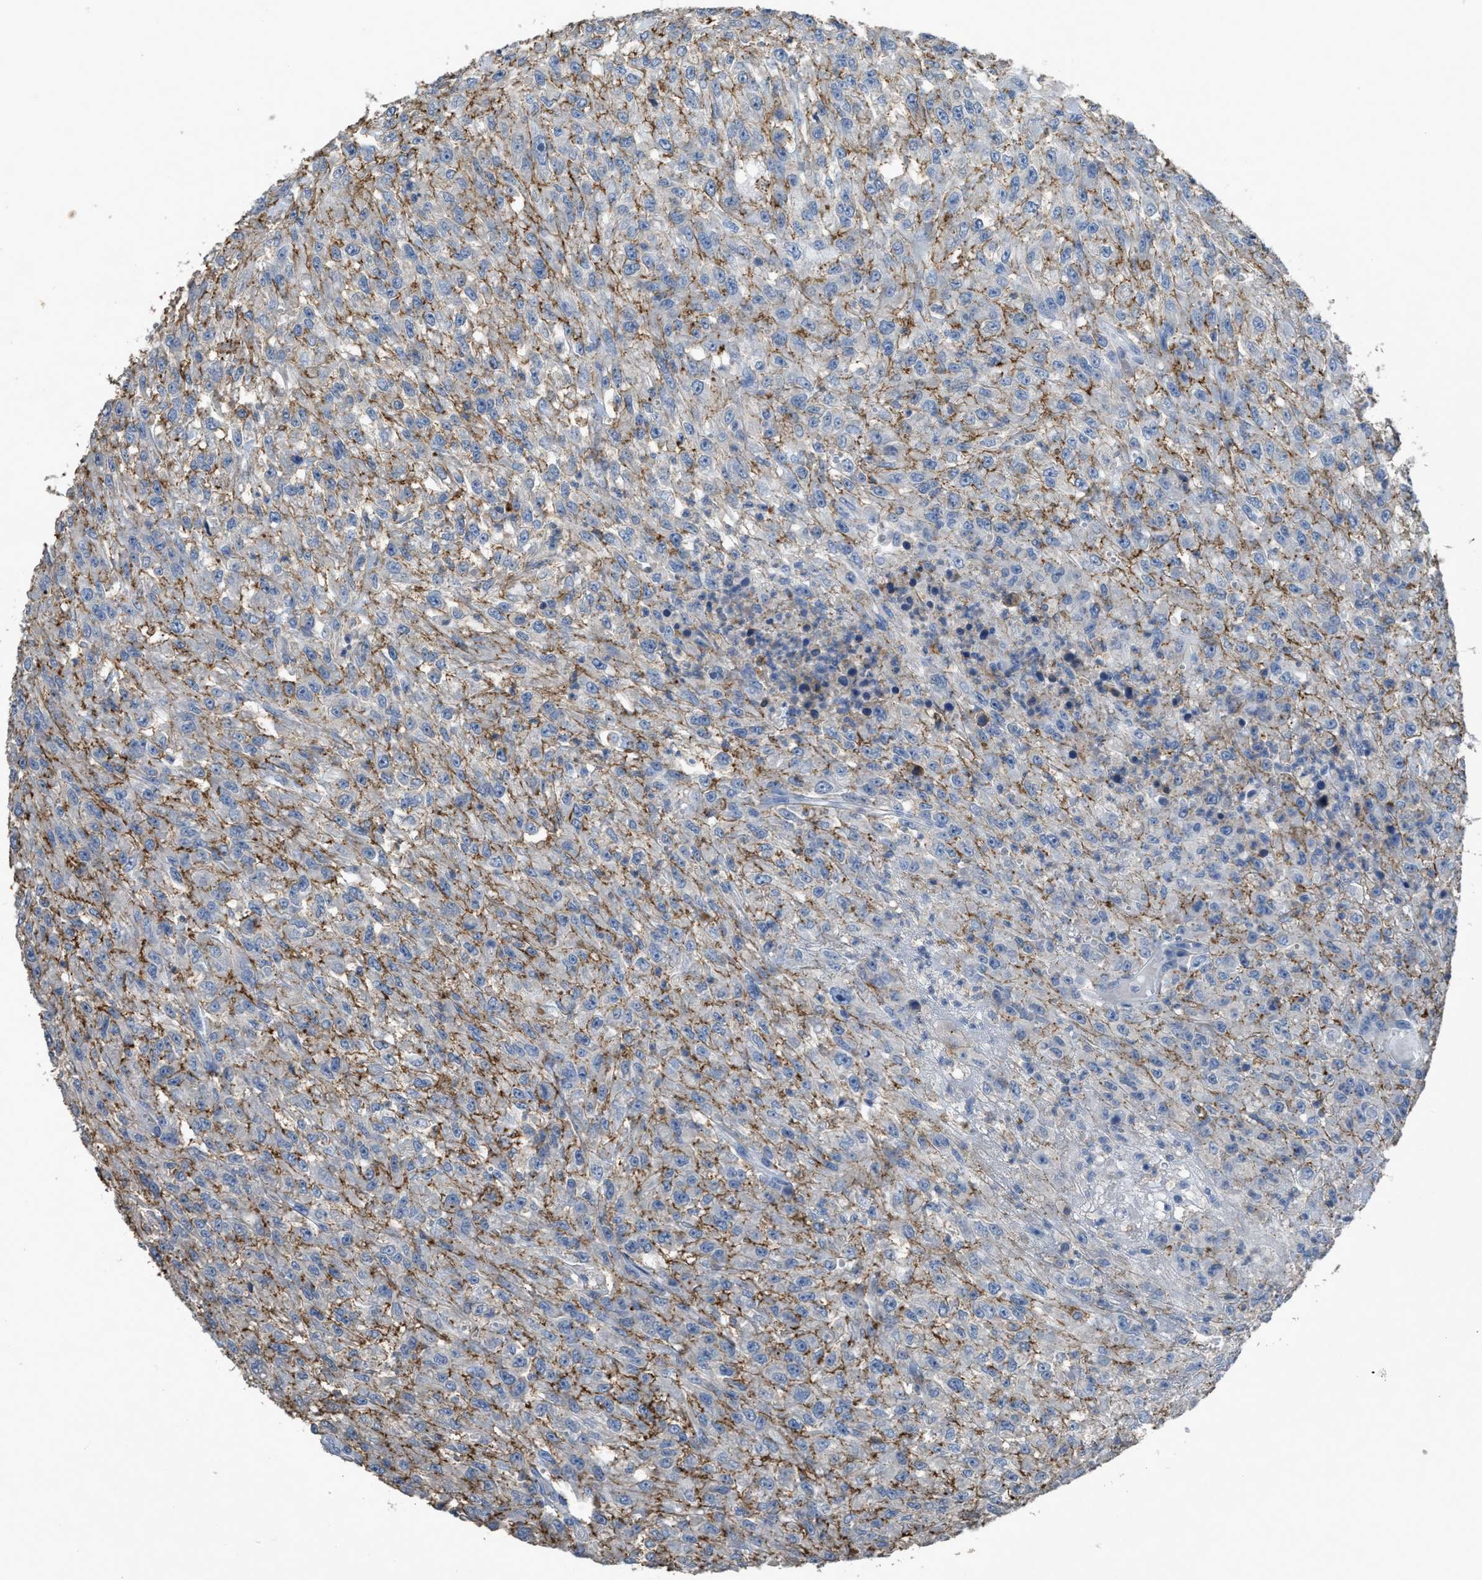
{"staining": {"intensity": "moderate", "quantity": "25%-75%", "location": "cytoplasmic/membranous"}, "tissue": "urothelial cancer", "cell_type": "Tumor cells", "image_type": "cancer", "snomed": [{"axis": "morphology", "description": "Urothelial carcinoma, High grade"}, {"axis": "topography", "description": "Urinary bladder"}], "caption": "Immunohistochemistry image of human high-grade urothelial carcinoma stained for a protein (brown), which exhibits medium levels of moderate cytoplasmic/membranous positivity in about 25%-75% of tumor cells.", "gene": "OR51E1", "patient": {"sex": "male", "age": 46}}